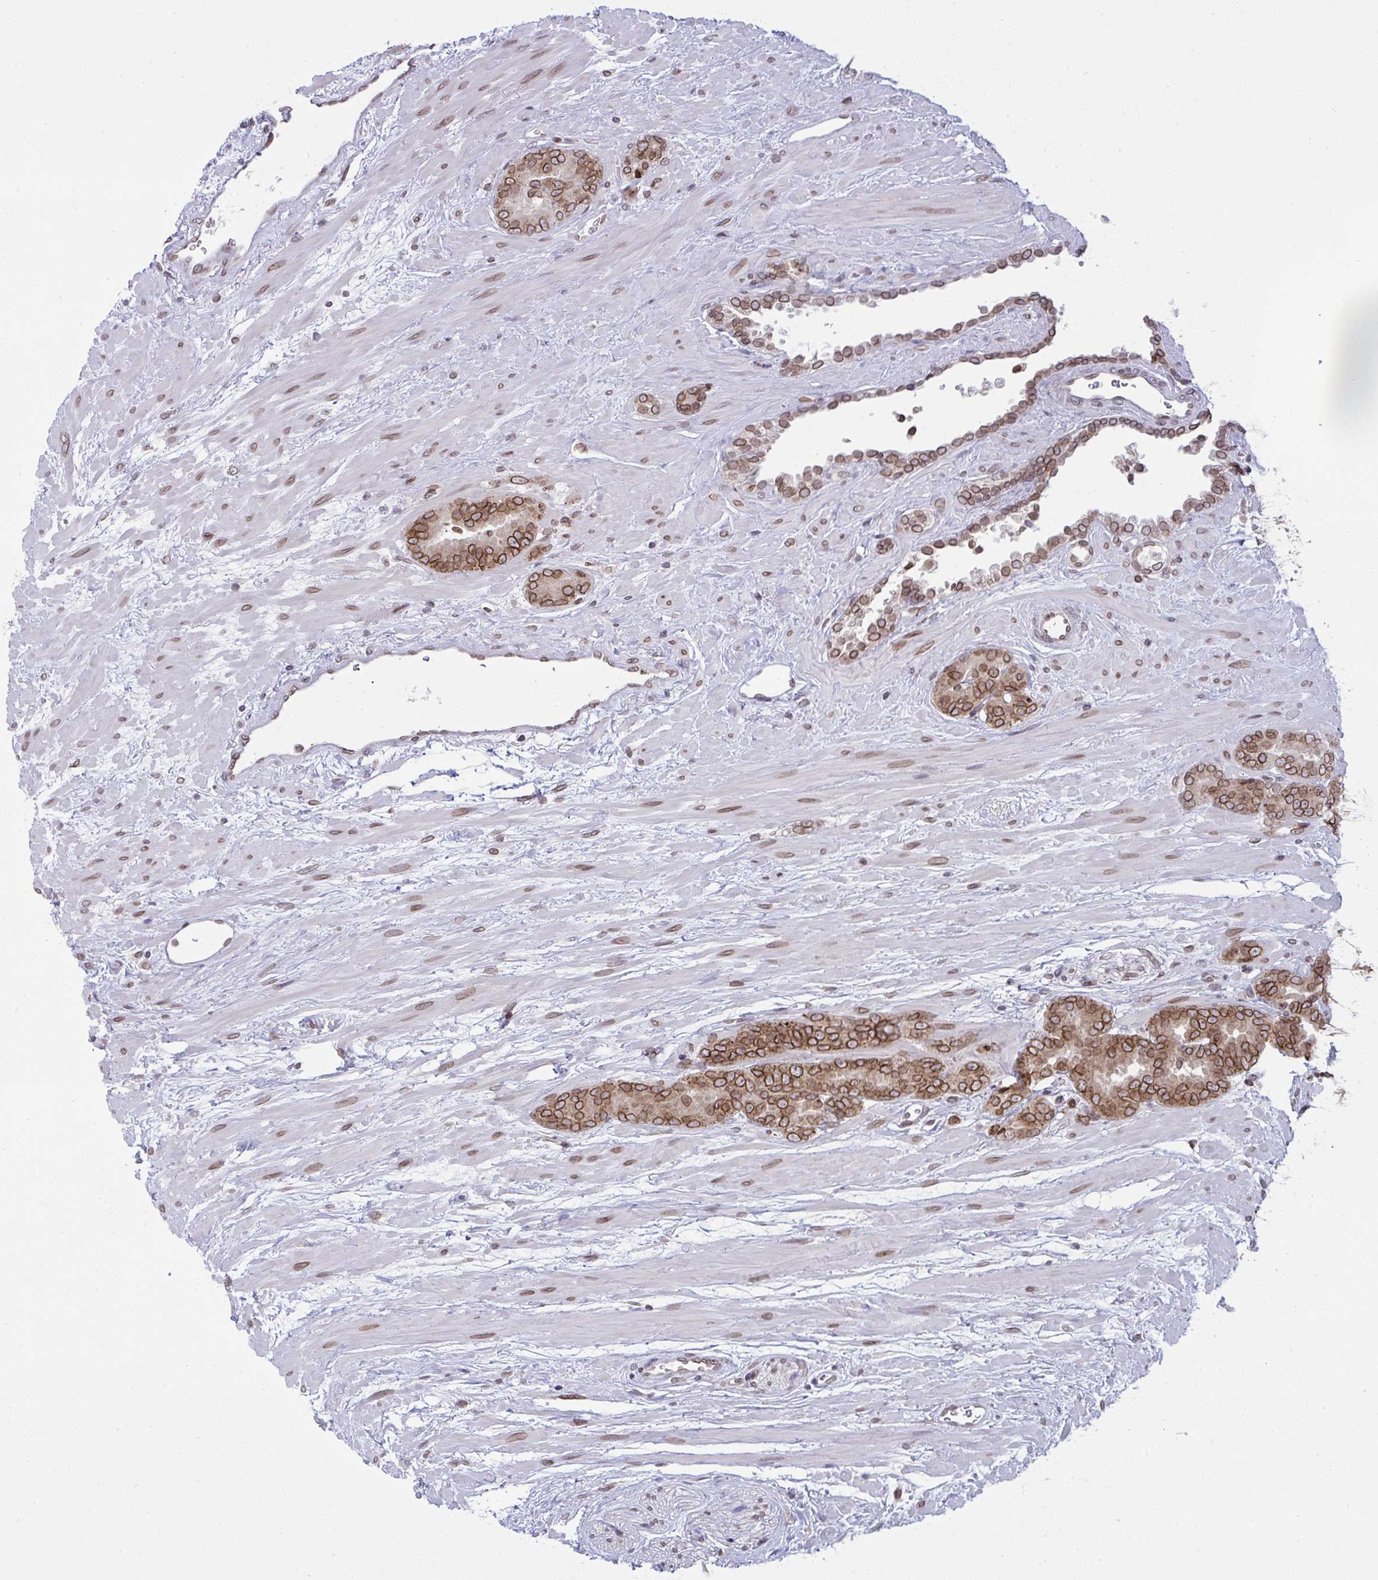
{"staining": {"intensity": "moderate", "quantity": ">75%", "location": "cytoplasmic/membranous,nuclear"}, "tissue": "prostate cancer", "cell_type": "Tumor cells", "image_type": "cancer", "snomed": [{"axis": "morphology", "description": "Adenocarcinoma, High grade"}, {"axis": "topography", "description": "Prostate"}], "caption": "Immunohistochemical staining of human prostate cancer exhibits medium levels of moderate cytoplasmic/membranous and nuclear staining in about >75% of tumor cells.", "gene": "RANBP2", "patient": {"sex": "male", "age": 72}}